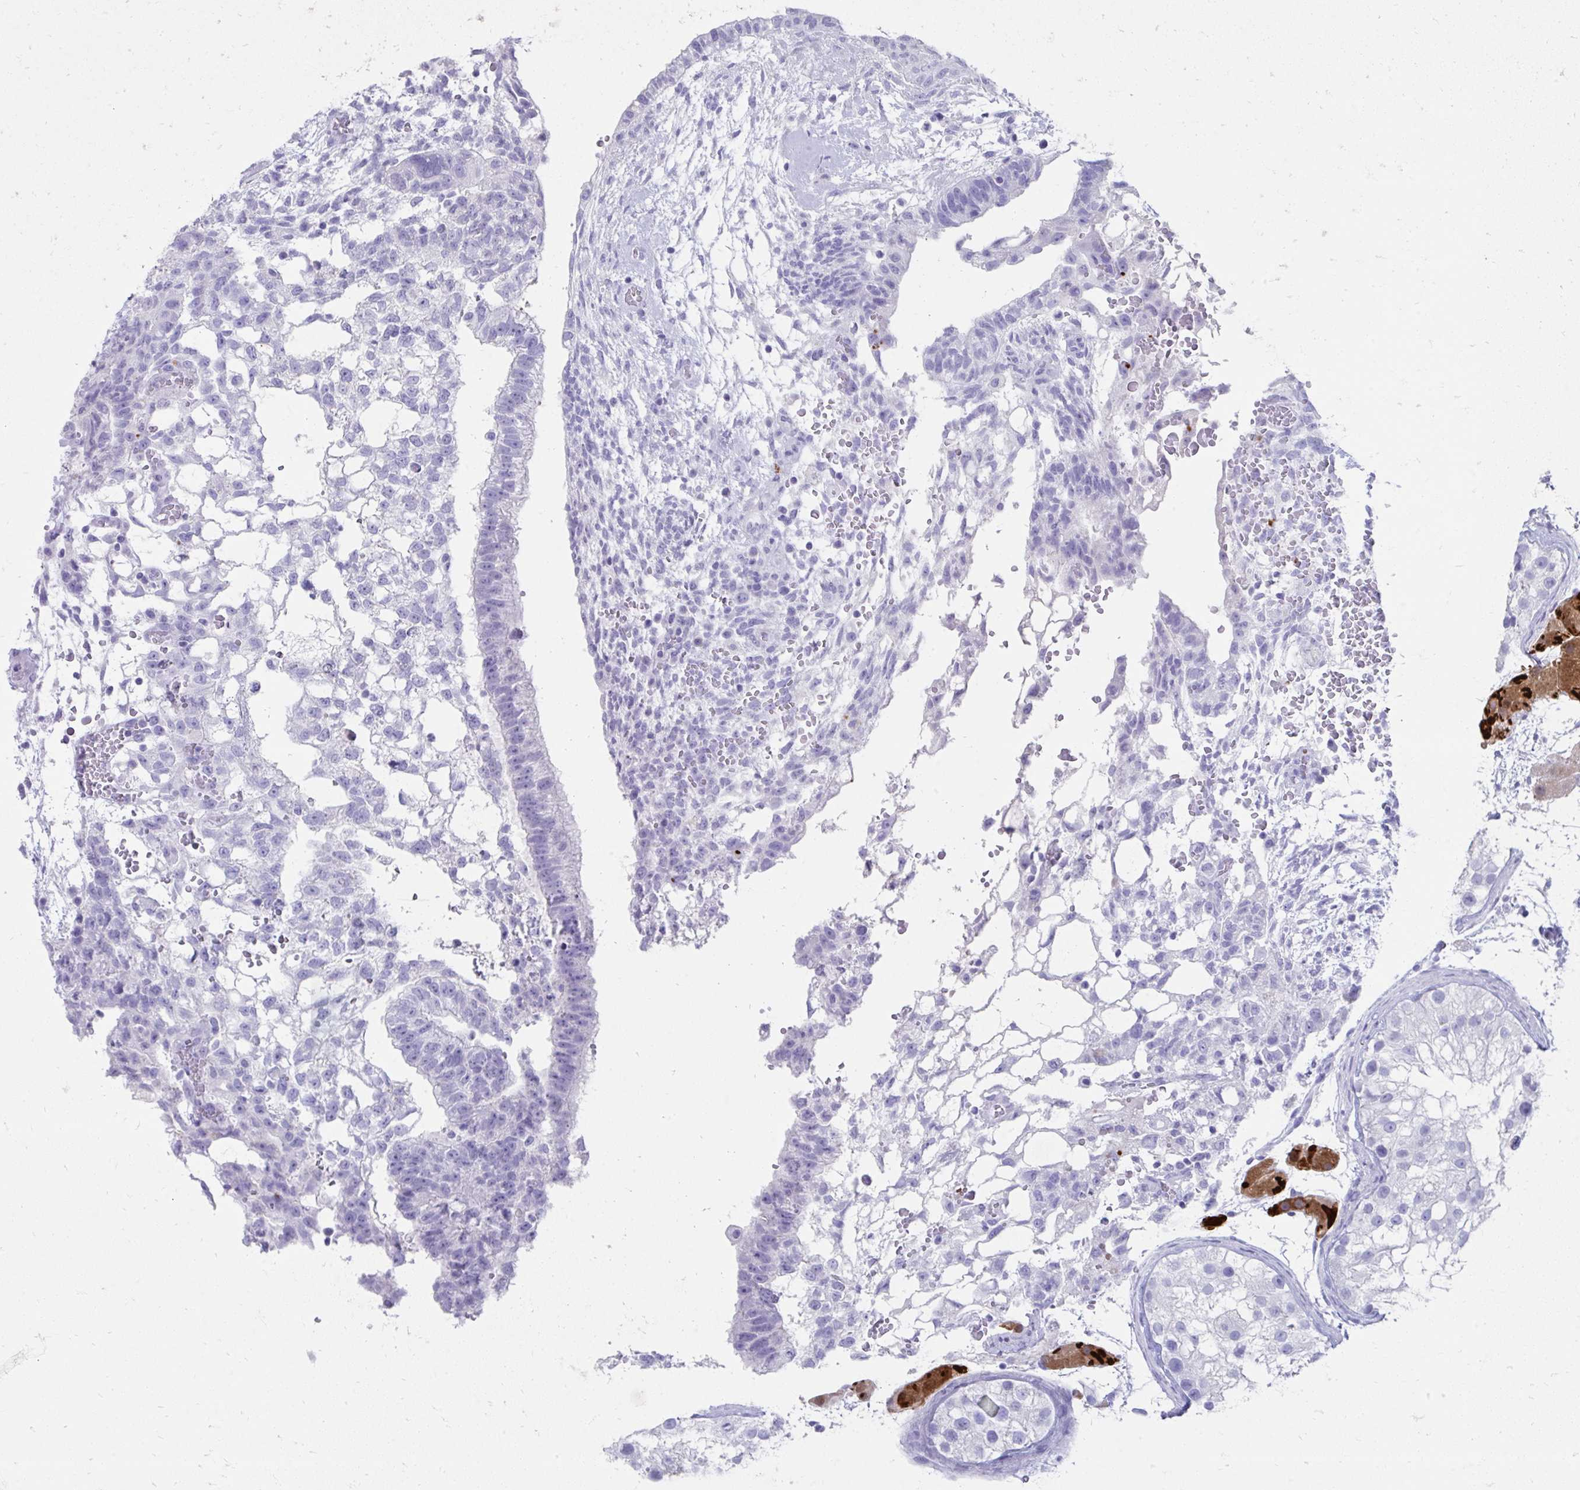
{"staining": {"intensity": "negative", "quantity": "none", "location": "none"}, "tissue": "testis cancer", "cell_type": "Tumor cells", "image_type": "cancer", "snomed": [{"axis": "morphology", "description": "Normal tissue, NOS"}, {"axis": "morphology", "description": "Carcinoma, Embryonal, NOS"}, {"axis": "topography", "description": "Testis"}], "caption": "The immunohistochemistry (IHC) histopathology image has no significant expression in tumor cells of testis cancer tissue.", "gene": "SEC14L3", "patient": {"sex": "male", "age": 32}}